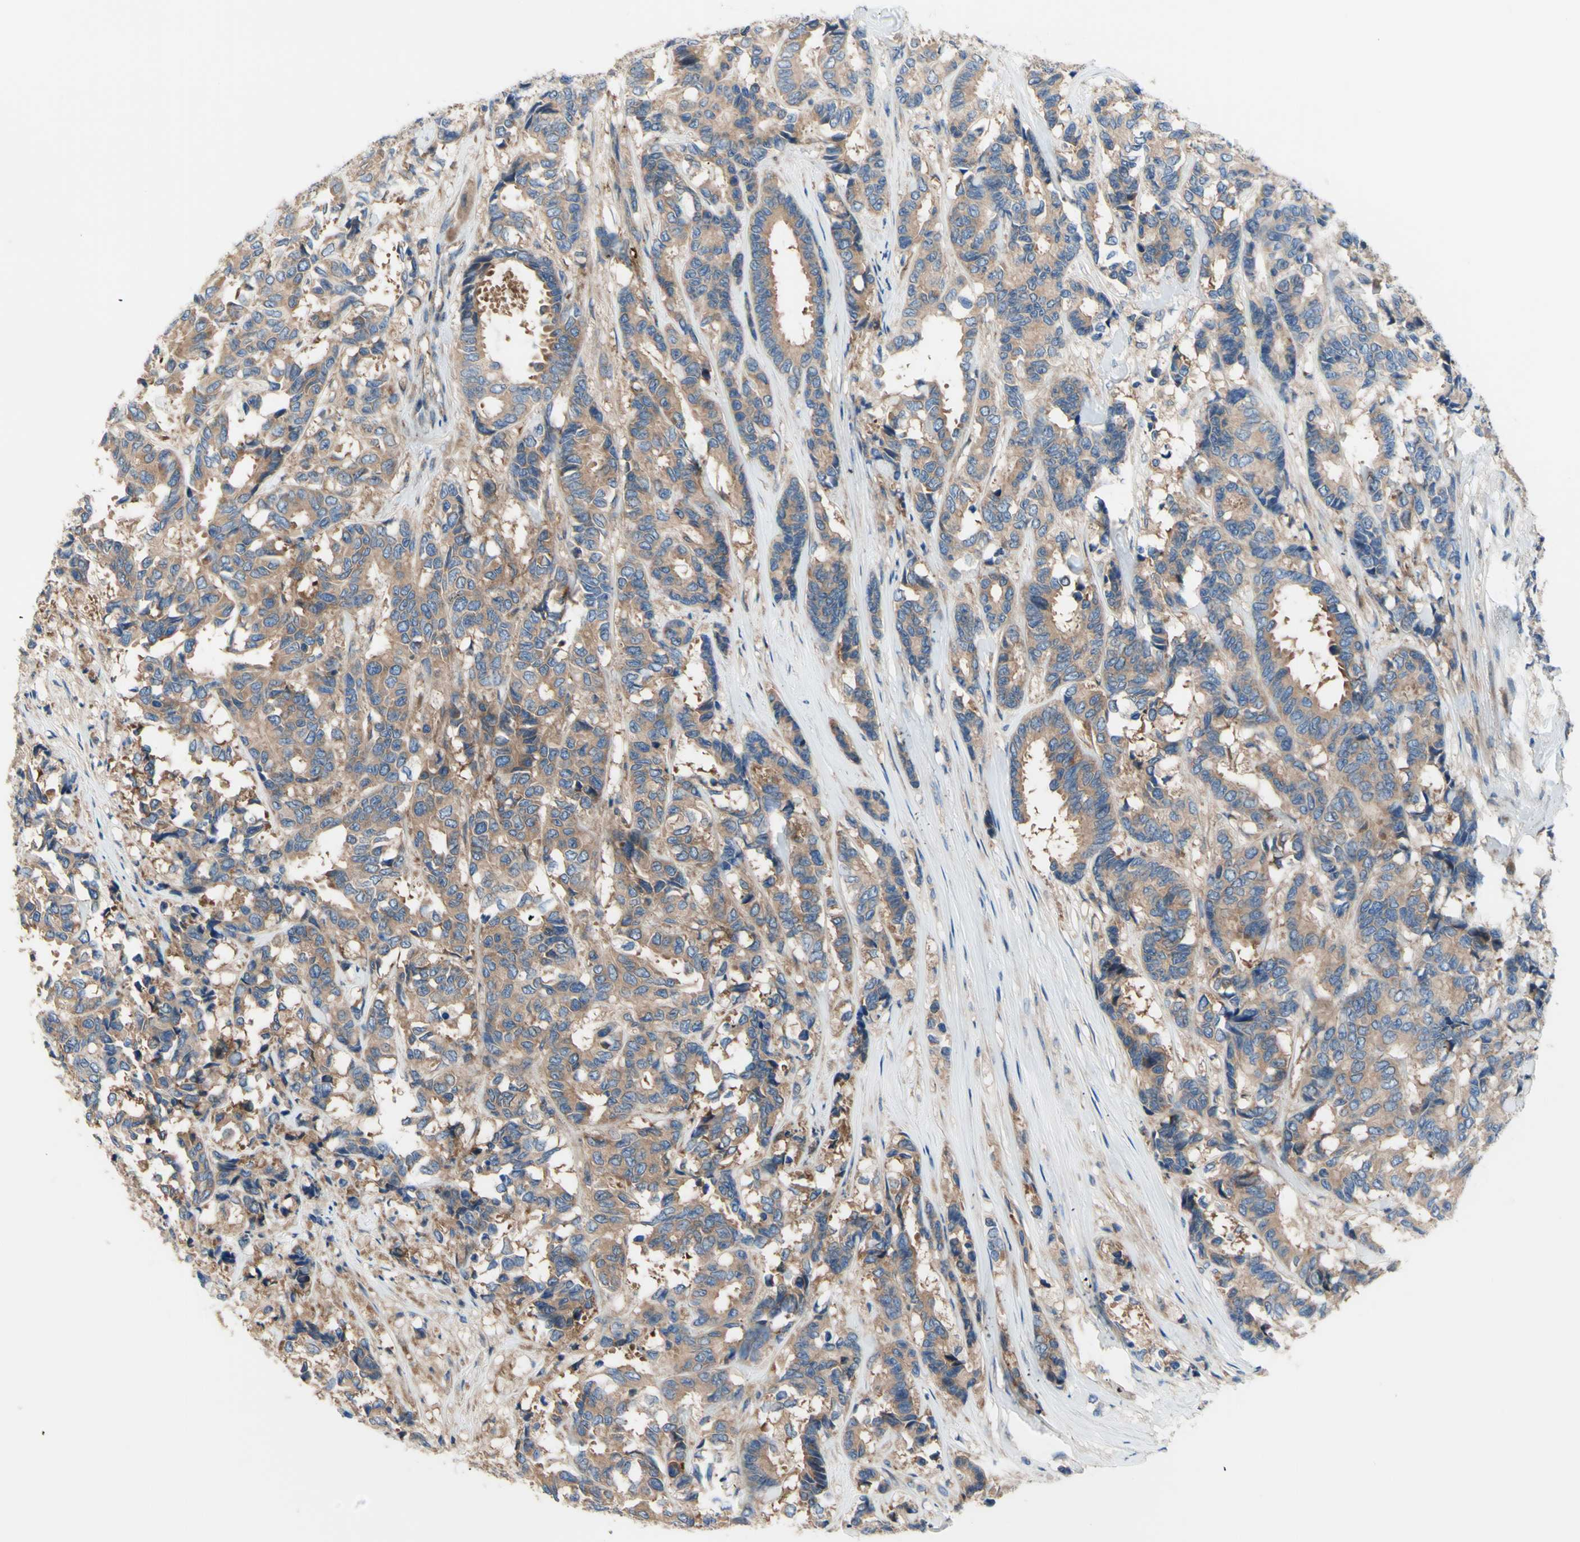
{"staining": {"intensity": "moderate", "quantity": ">75%", "location": "cytoplasmic/membranous"}, "tissue": "breast cancer", "cell_type": "Tumor cells", "image_type": "cancer", "snomed": [{"axis": "morphology", "description": "Duct carcinoma"}, {"axis": "topography", "description": "Breast"}], "caption": "A histopathology image of invasive ductal carcinoma (breast) stained for a protein reveals moderate cytoplasmic/membranous brown staining in tumor cells.", "gene": "USP9X", "patient": {"sex": "female", "age": 87}}